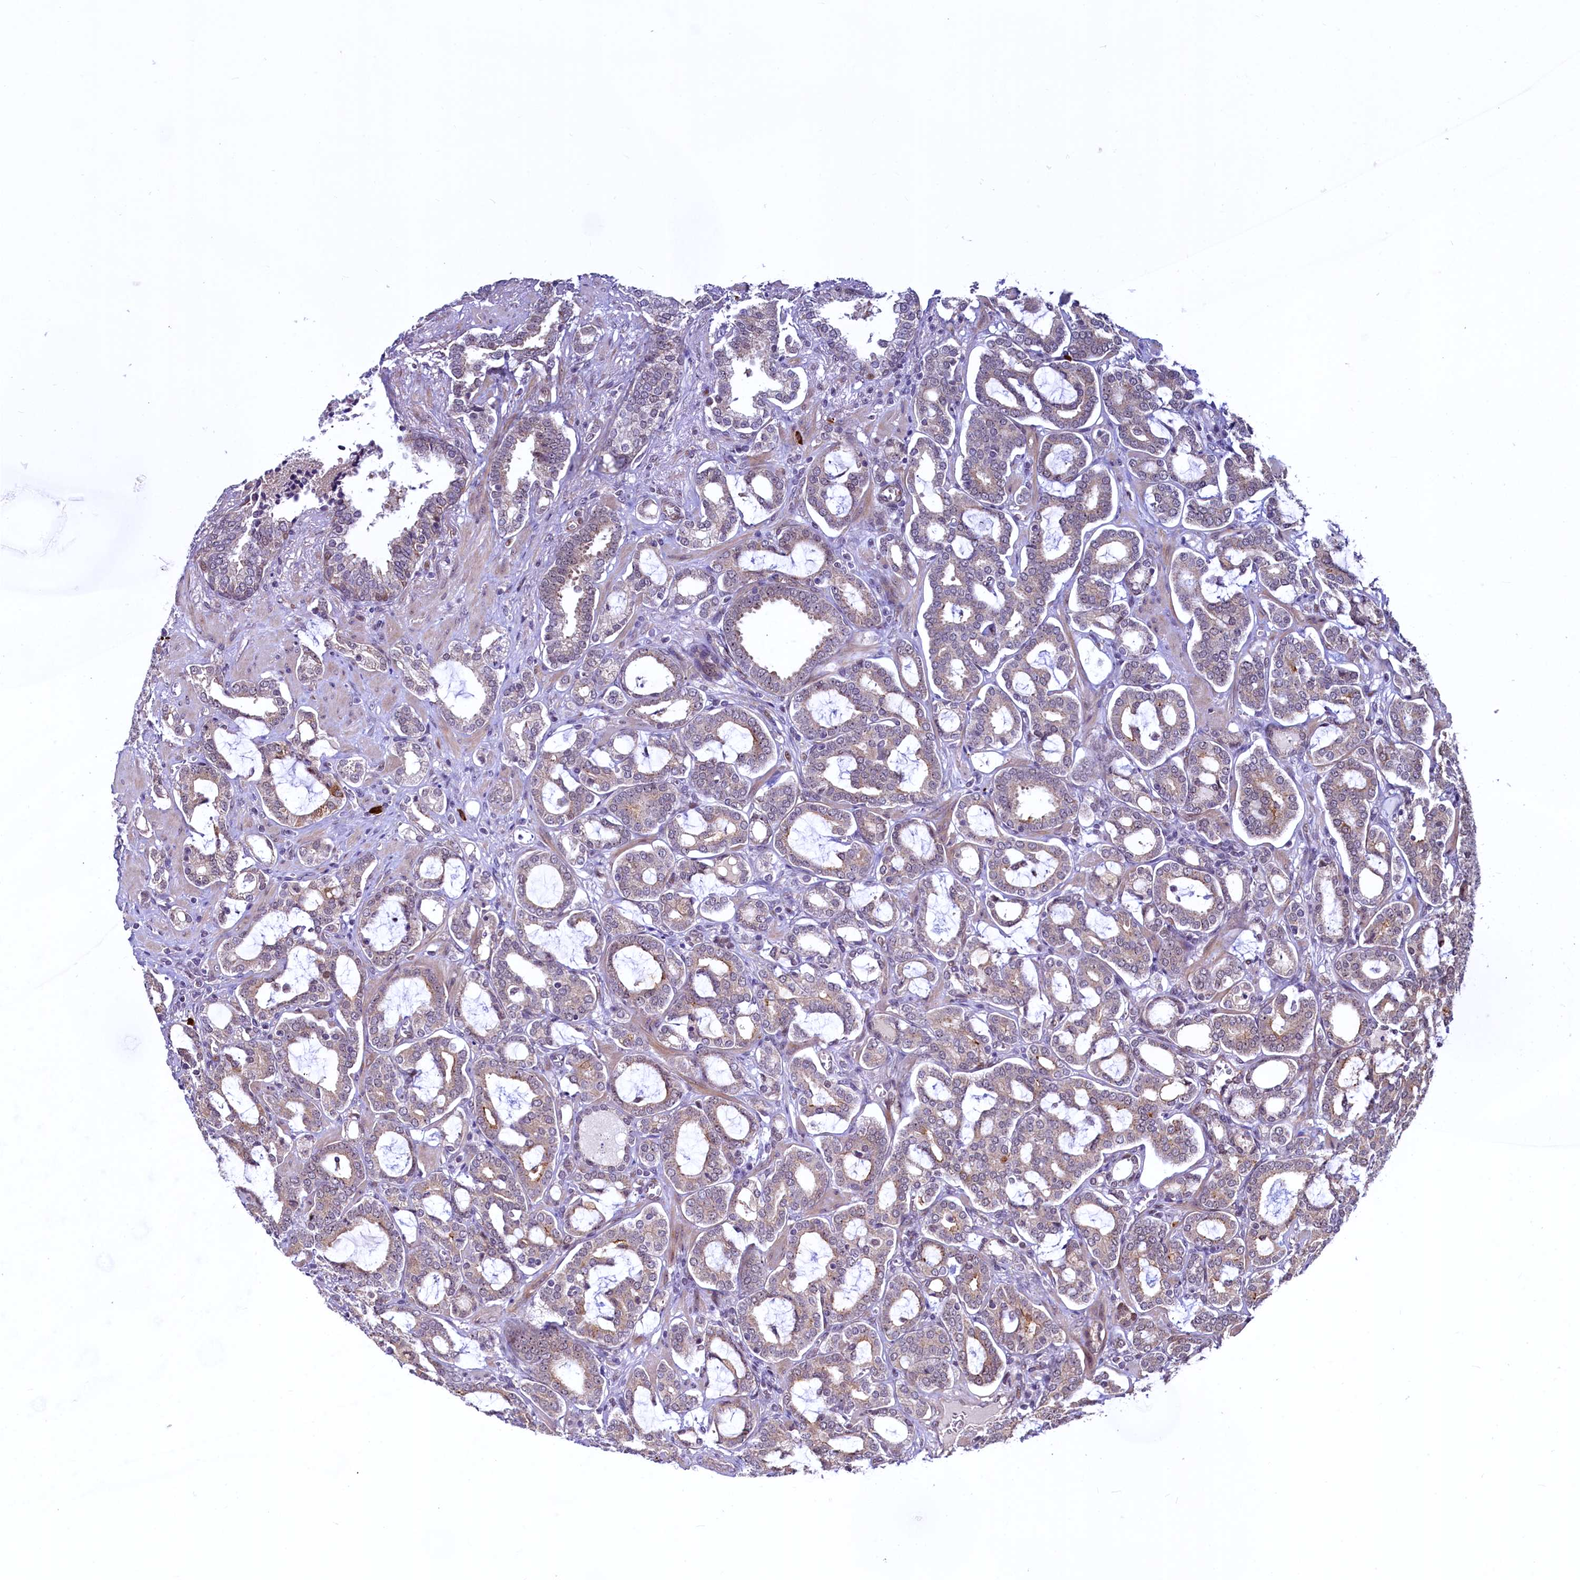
{"staining": {"intensity": "weak", "quantity": "25%-75%", "location": "cytoplasmic/membranous"}, "tissue": "prostate cancer", "cell_type": "Tumor cells", "image_type": "cancer", "snomed": [{"axis": "morphology", "description": "Adenocarcinoma, High grade"}, {"axis": "topography", "description": "Prostate and seminal vesicle, NOS"}], "caption": "Protein positivity by immunohistochemistry (IHC) demonstrates weak cytoplasmic/membranous expression in approximately 25%-75% of tumor cells in prostate adenocarcinoma (high-grade). (Stains: DAB (3,3'-diaminobenzidine) in brown, nuclei in blue, Microscopy: brightfield microscopy at high magnification).", "gene": "RBFA", "patient": {"sex": "male", "age": 67}}